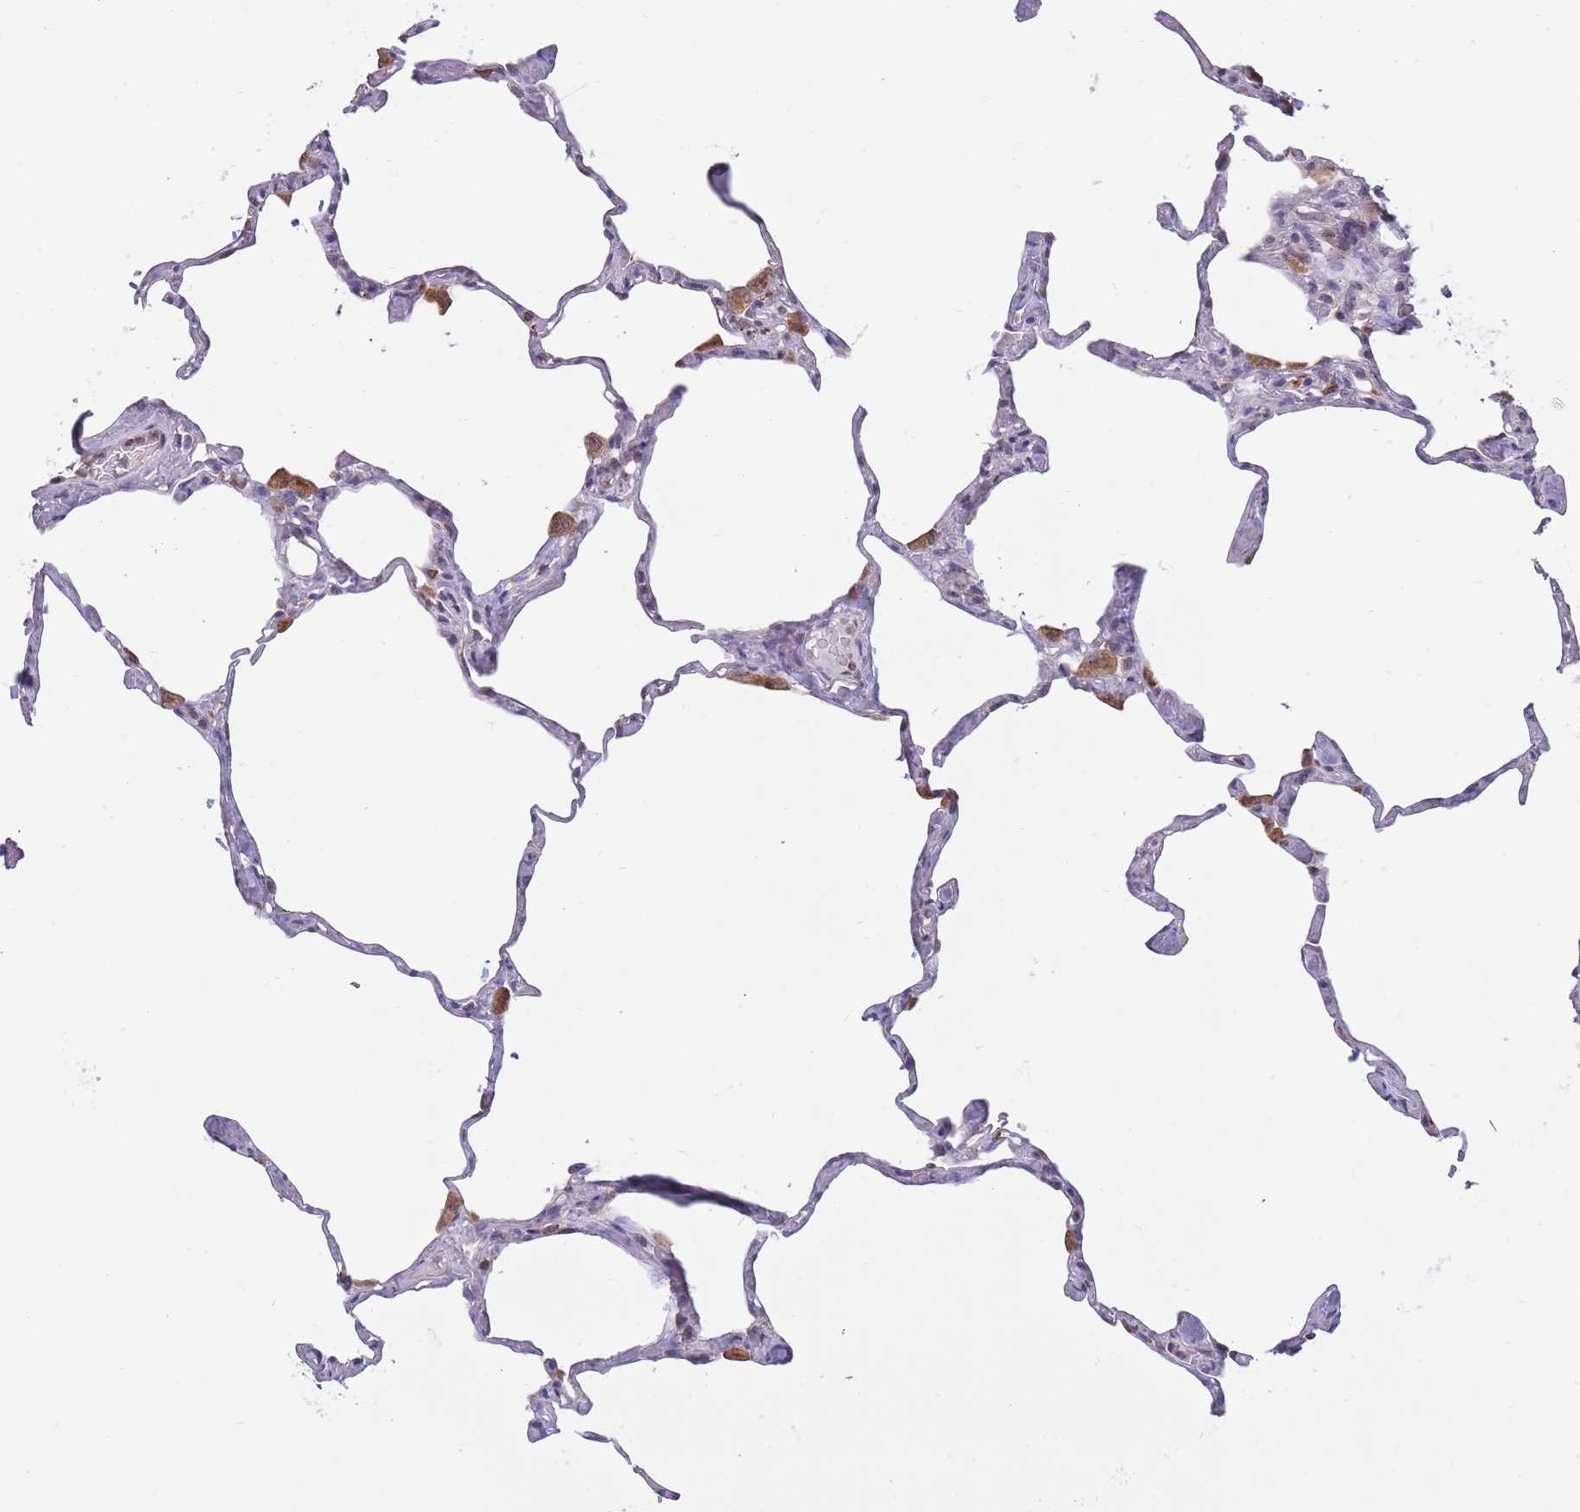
{"staining": {"intensity": "negative", "quantity": "none", "location": "none"}, "tissue": "lung", "cell_type": "Alveolar cells", "image_type": "normal", "snomed": [{"axis": "morphology", "description": "Normal tissue, NOS"}, {"axis": "topography", "description": "Lung"}], "caption": "Histopathology image shows no protein expression in alveolar cells of unremarkable lung.", "gene": "ZNF662", "patient": {"sex": "male", "age": 65}}